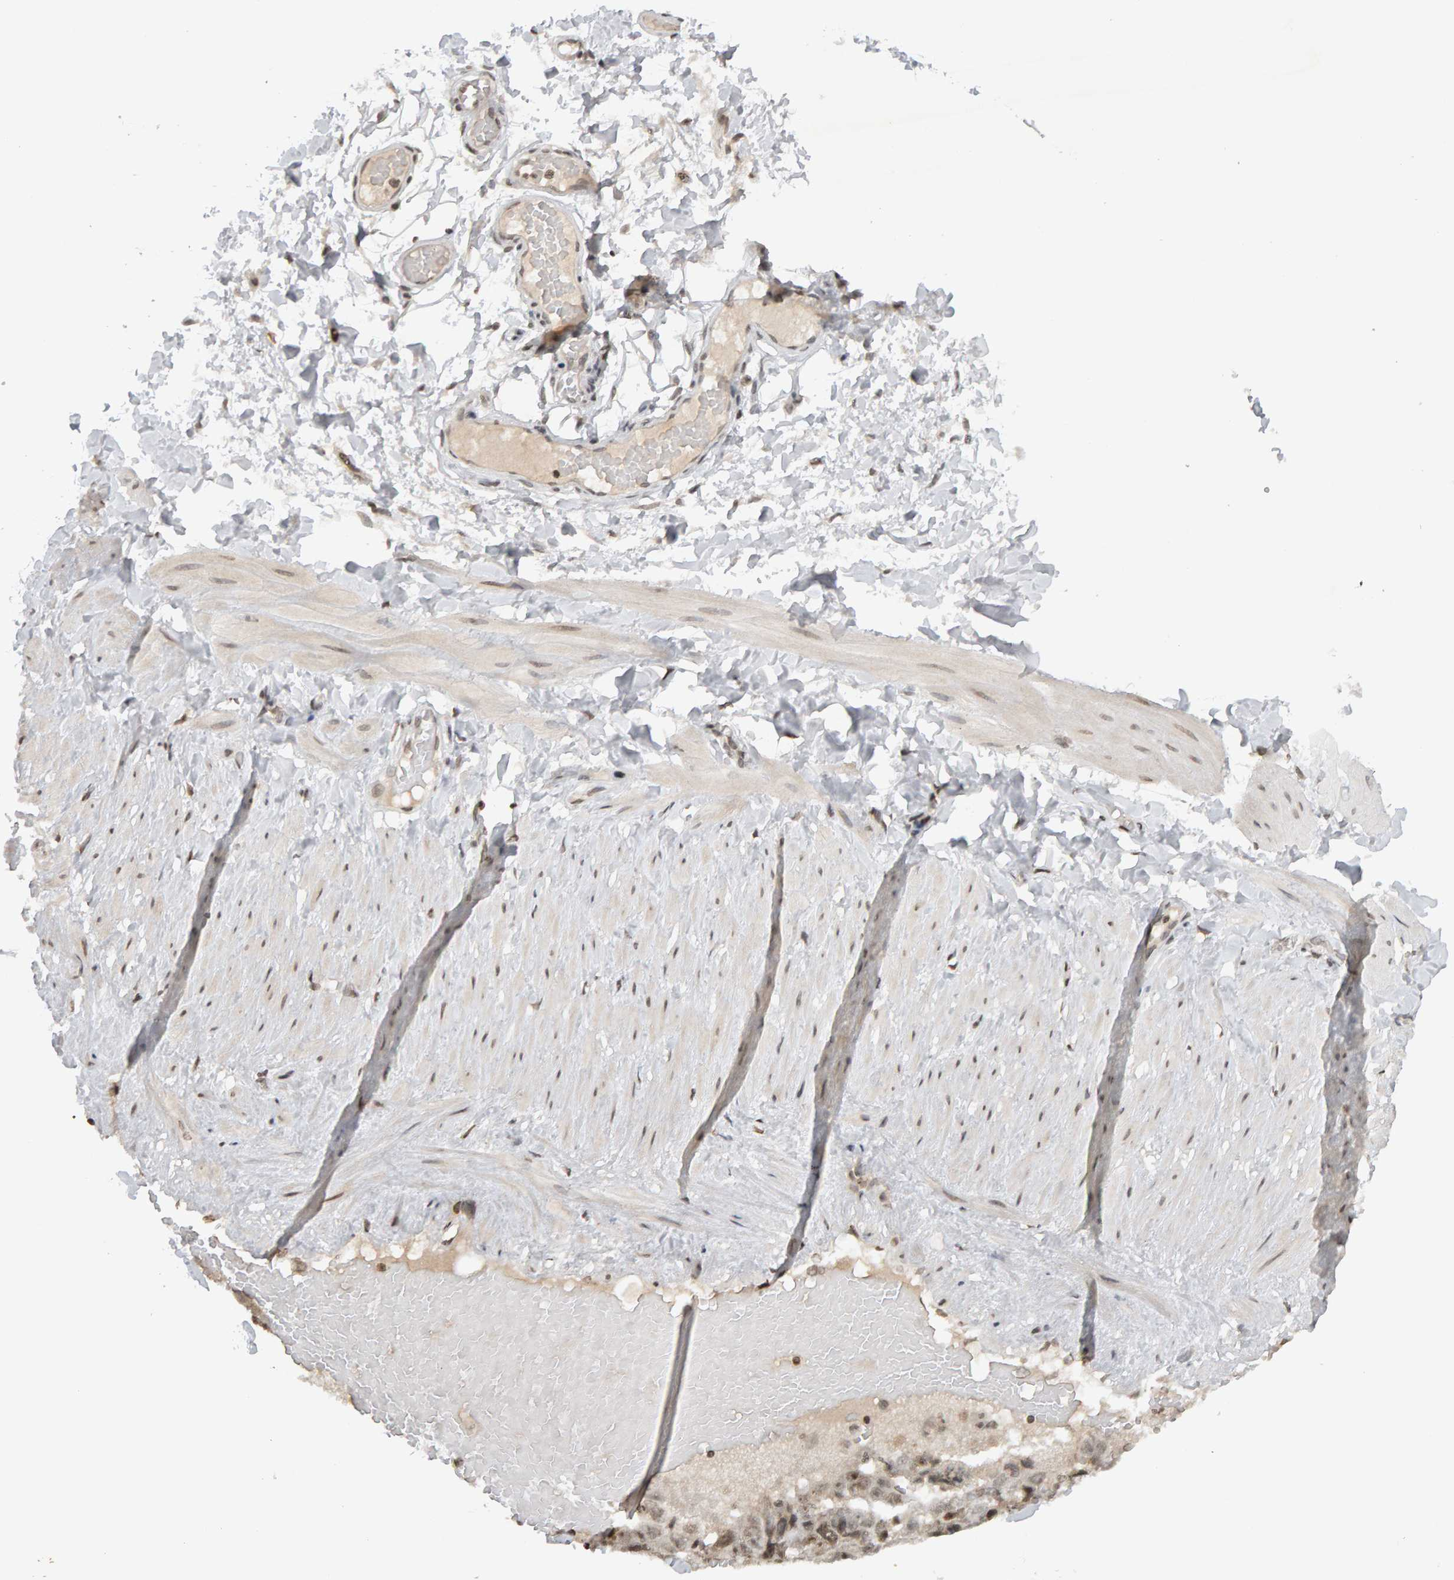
{"staining": {"intensity": "weak", "quantity": ">75%", "location": "nuclear"}, "tissue": "adipose tissue", "cell_type": "Adipocytes", "image_type": "normal", "snomed": [{"axis": "morphology", "description": "Normal tissue, NOS"}, {"axis": "topography", "description": "Adipose tissue"}, {"axis": "topography", "description": "Vascular tissue"}, {"axis": "topography", "description": "Peripheral nerve tissue"}], "caption": "IHC (DAB) staining of normal human adipose tissue reveals weak nuclear protein expression in about >75% of adipocytes.", "gene": "TRAM1", "patient": {"sex": "male", "age": 25}}